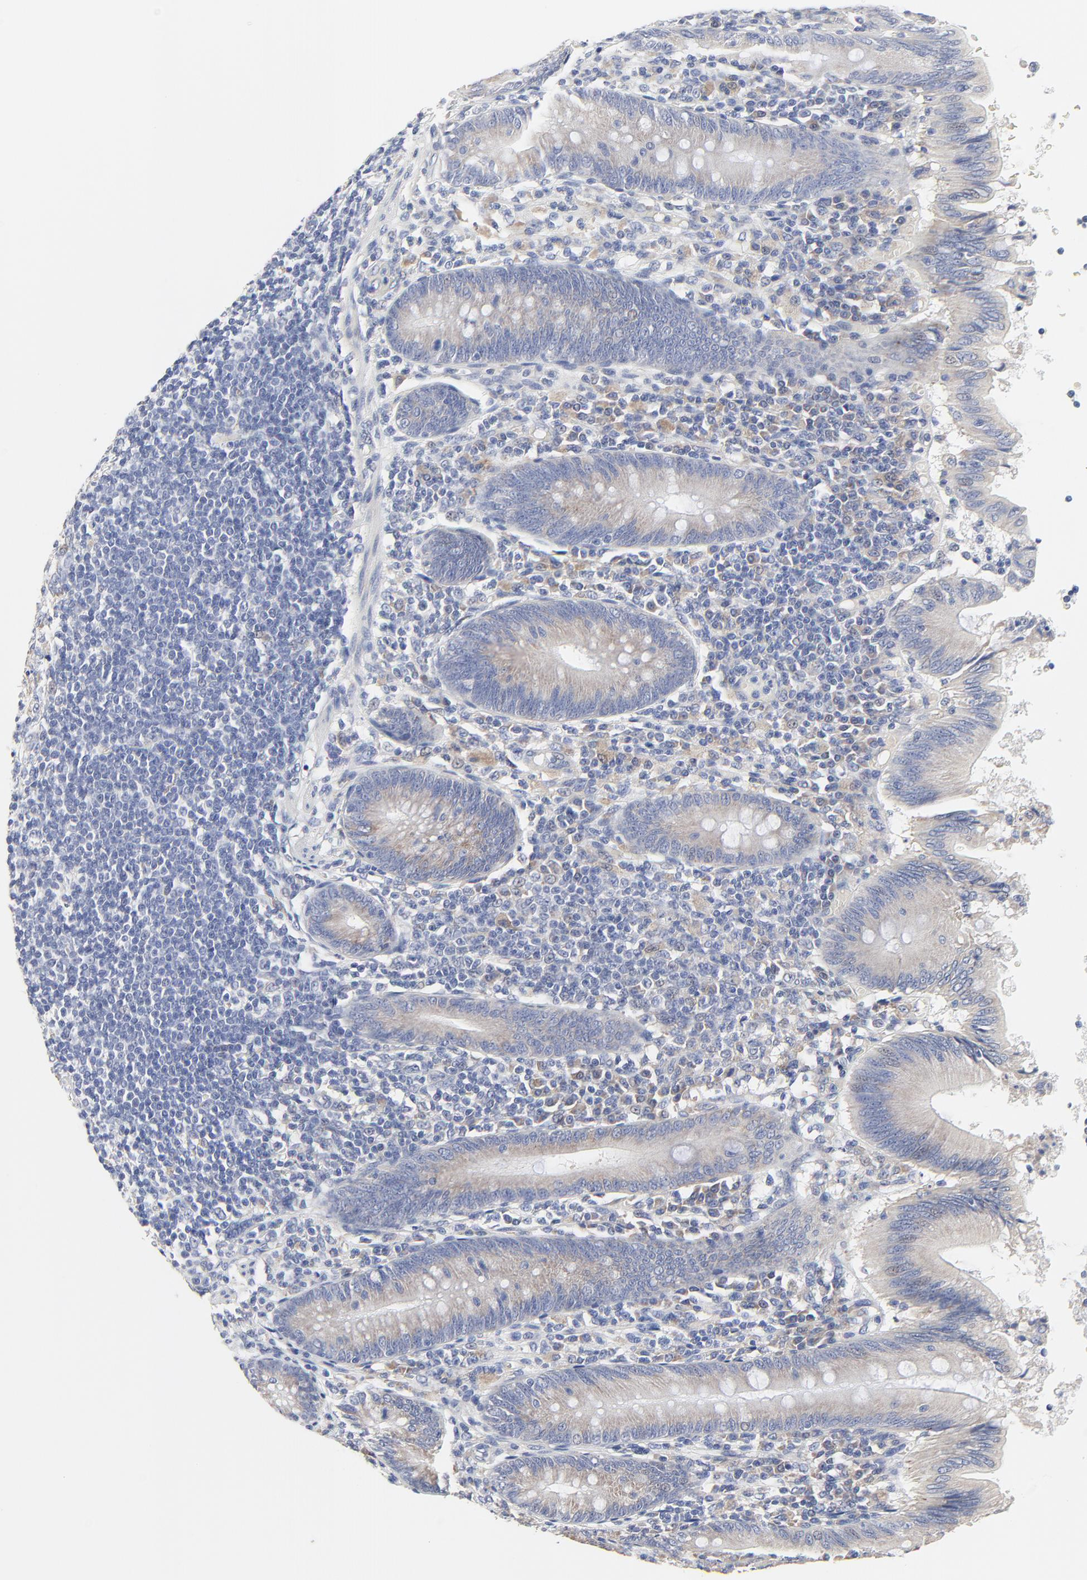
{"staining": {"intensity": "weak", "quantity": ">75%", "location": "cytoplasmic/membranous"}, "tissue": "appendix", "cell_type": "Glandular cells", "image_type": "normal", "snomed": [{"axis": "morphology", "description": "Normal tissue, NOS"}, {"axis": "morphology", "description": "Inflammation, NOS"}, {"axis": "topography", "description": "Appendix"}], "caption": "Glandular cells display weak cytoplasmic/membranous staining in about >75% of cells in benign appendix.", "gene": "DHRSX", "patient": {"sex": "male", "age": 46}}